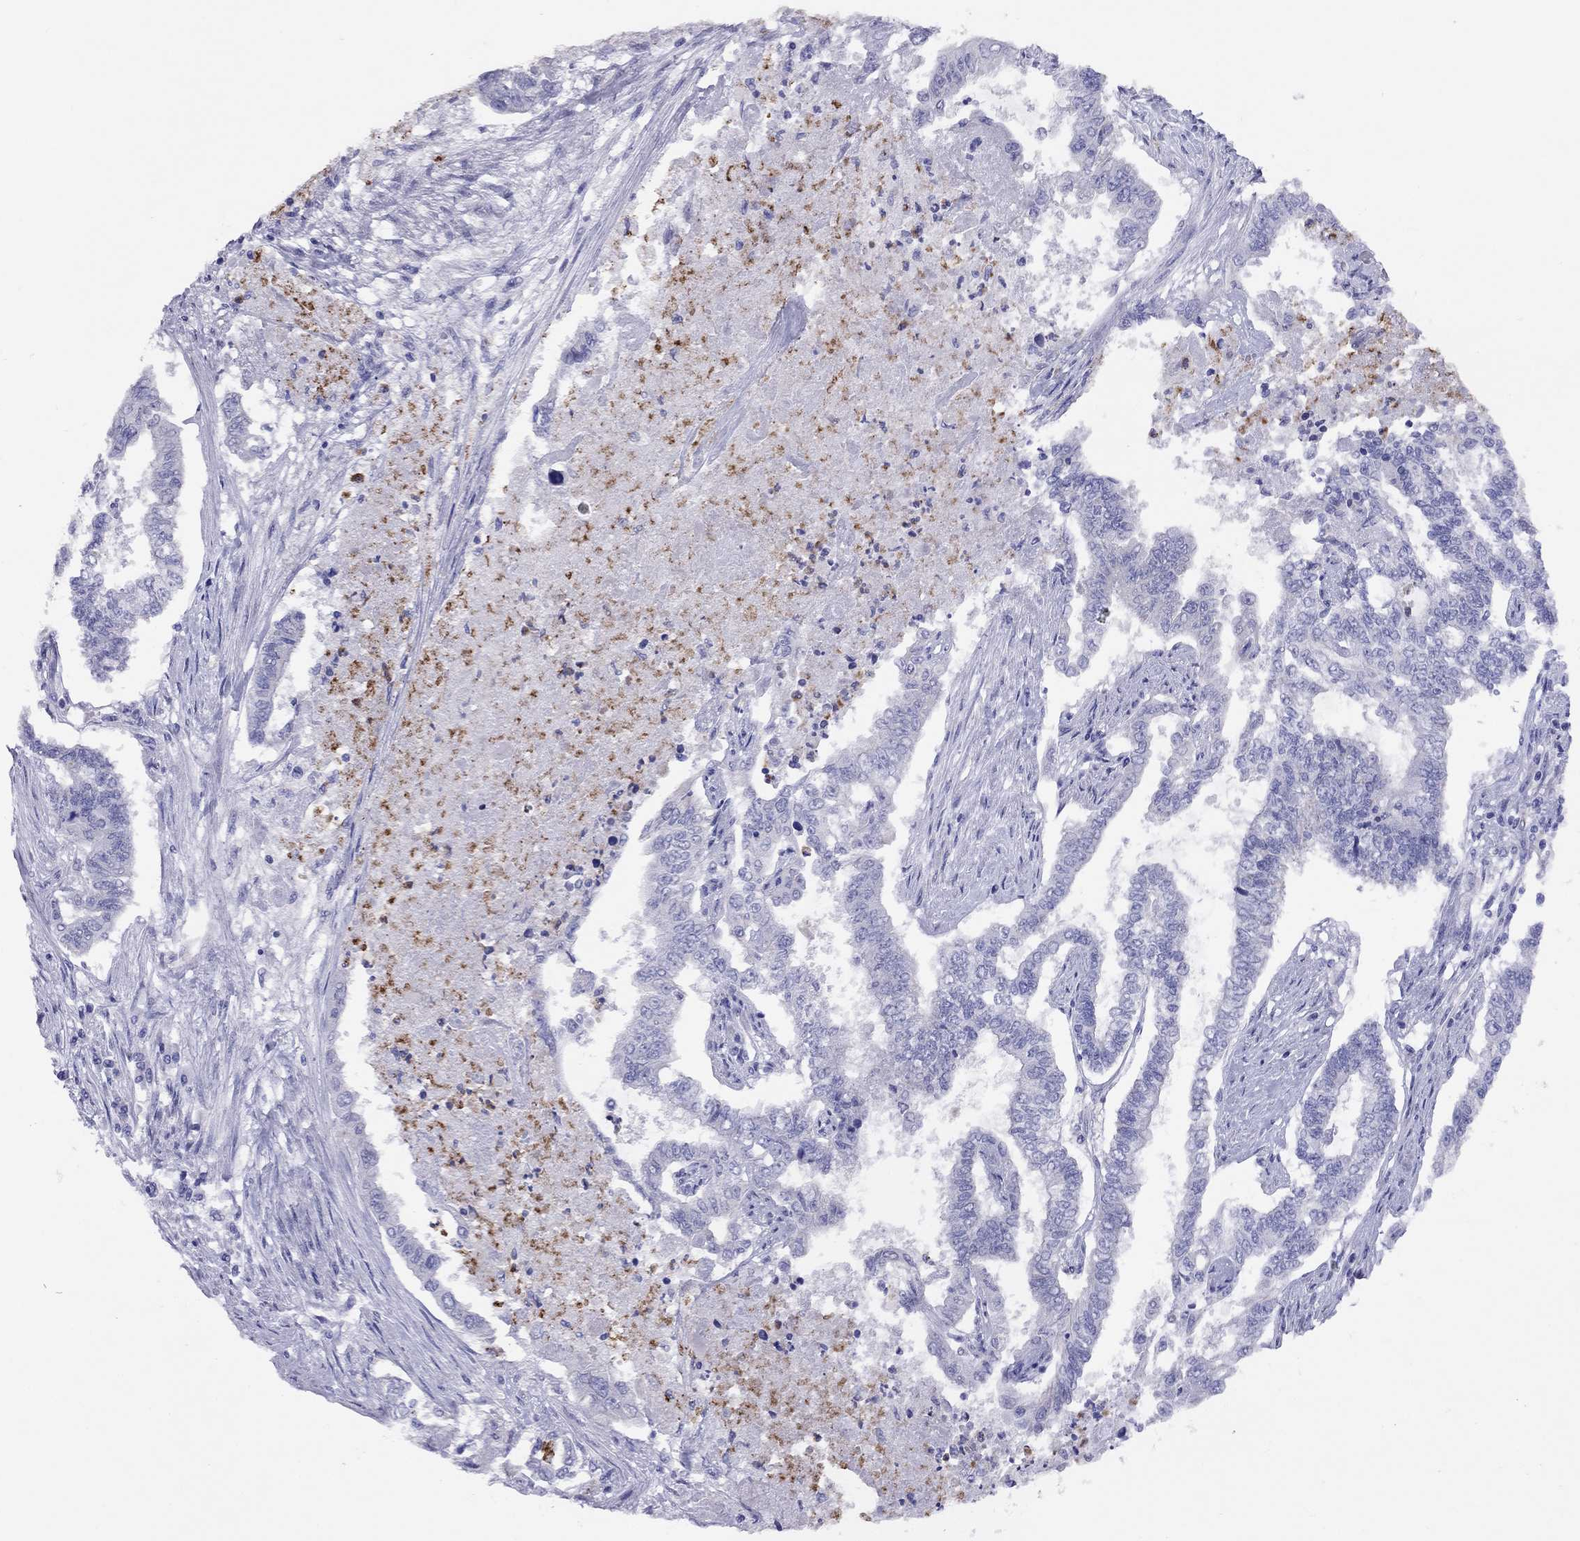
{"staining": {"intensity": "negative", "quantity": "none", "location": "none"}, "tissue": "endometrial cancer", "cell_type": "Tumor cells", "image_type": "cancer", "snomed": [{"axis": "morphology", "description": "Adenocarcinoma, NOS"}, {"axis": "topography", "description": "Uterus"}], "caption": "Human endometrial cancer stained for a protein using immunohistochemistry (IHC) reveals no positivity in tumor cells.", "gene": "SPINT4", "patient": {"sex": "female", "age": 59}}